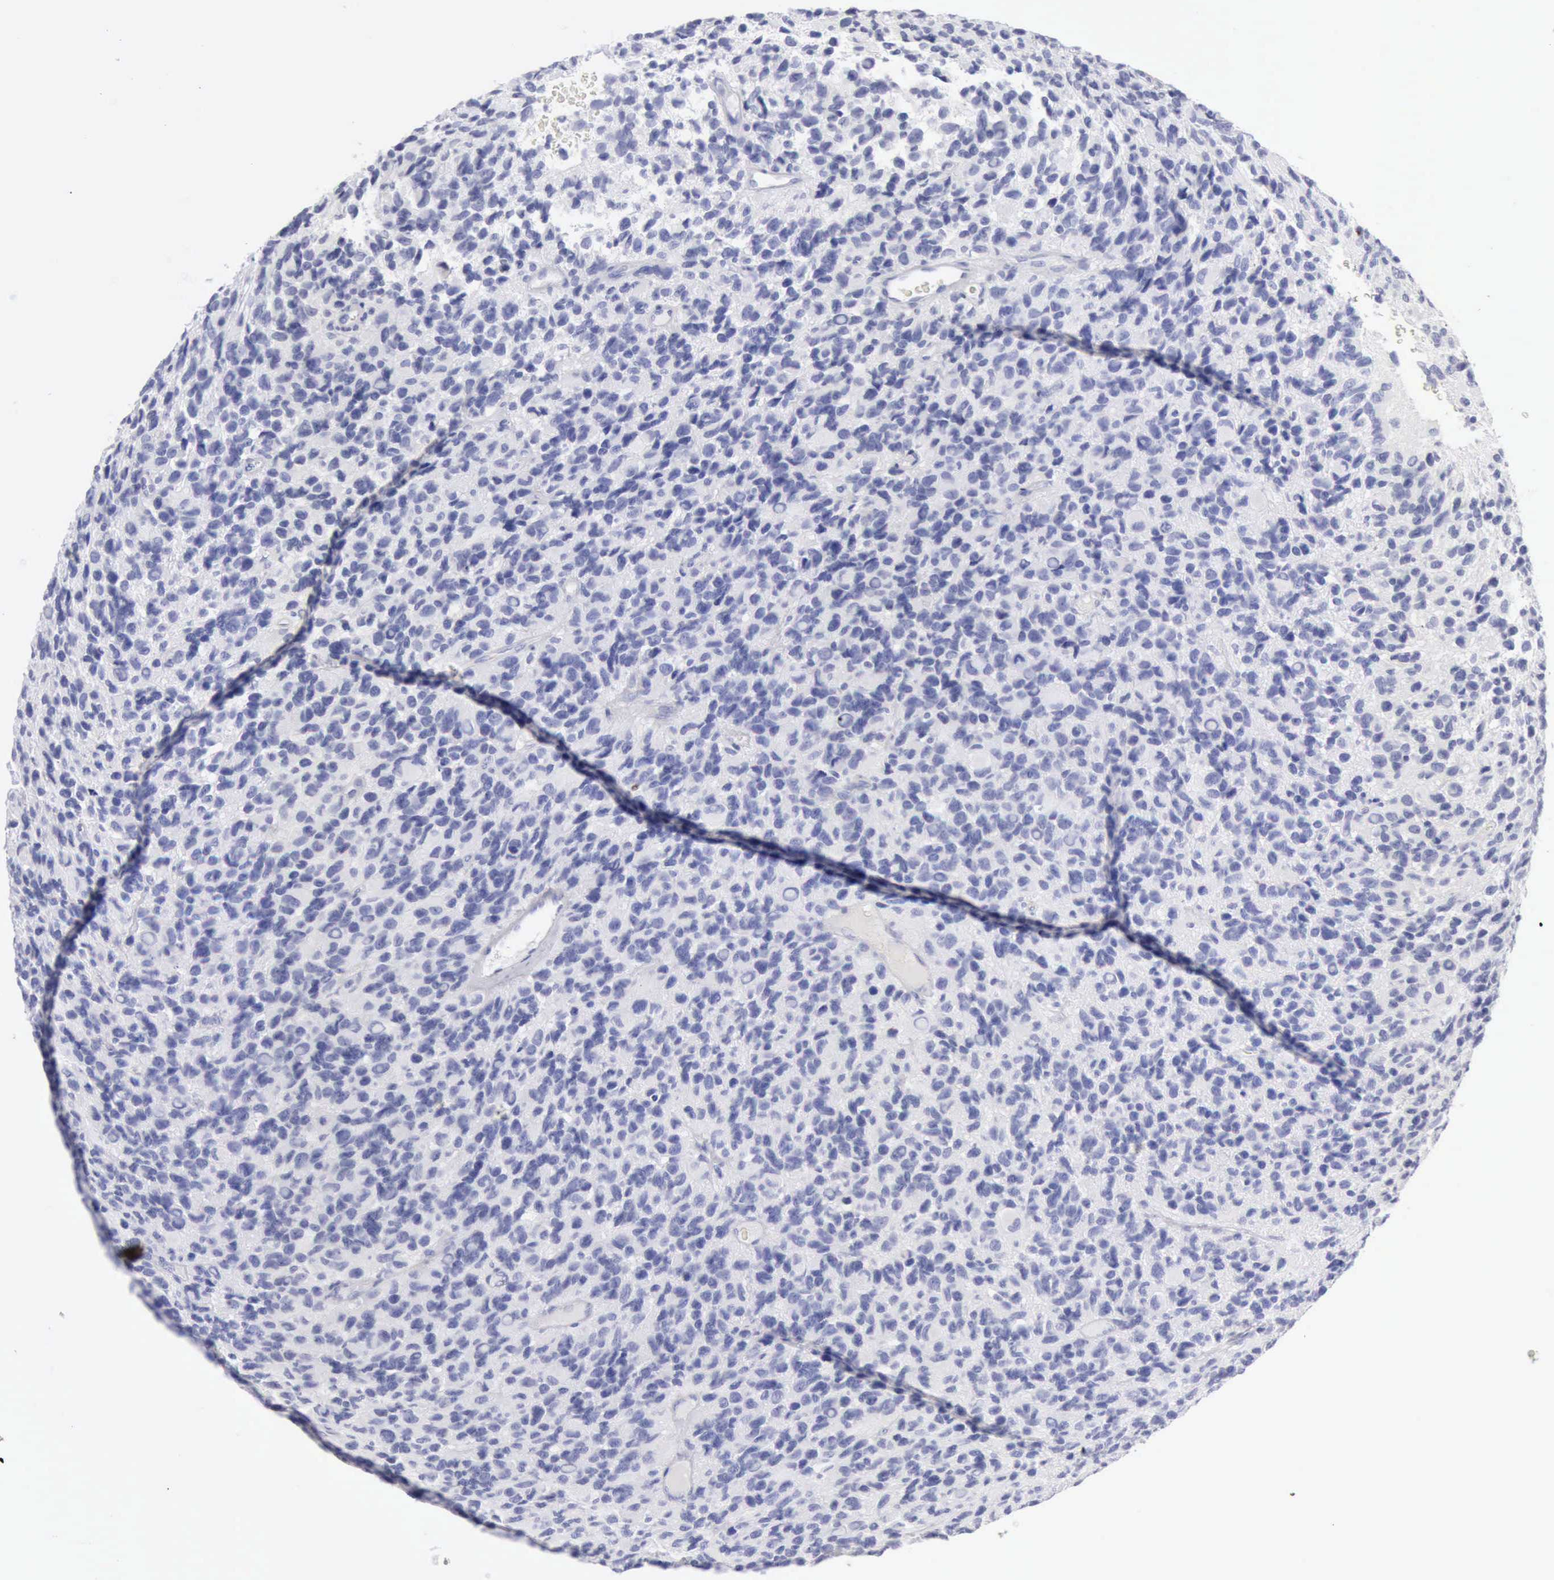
{"staining": {"intensity": "negative", "quantity": "none", "location": "none"}, "tissue": "glioma", "cell_type": "Tumor cells", "image_type": "cancer", "snomed": [{"axis": "morphology", "description": "Glioma, malignant, High grade"}, {"axis": "topography", "description": "Brain"}], "caption": "IHC of human glioma demonstrates no expression in tumor cells.", "gene": "KRT5", "patient": {"sex": "male", "age": 77}}